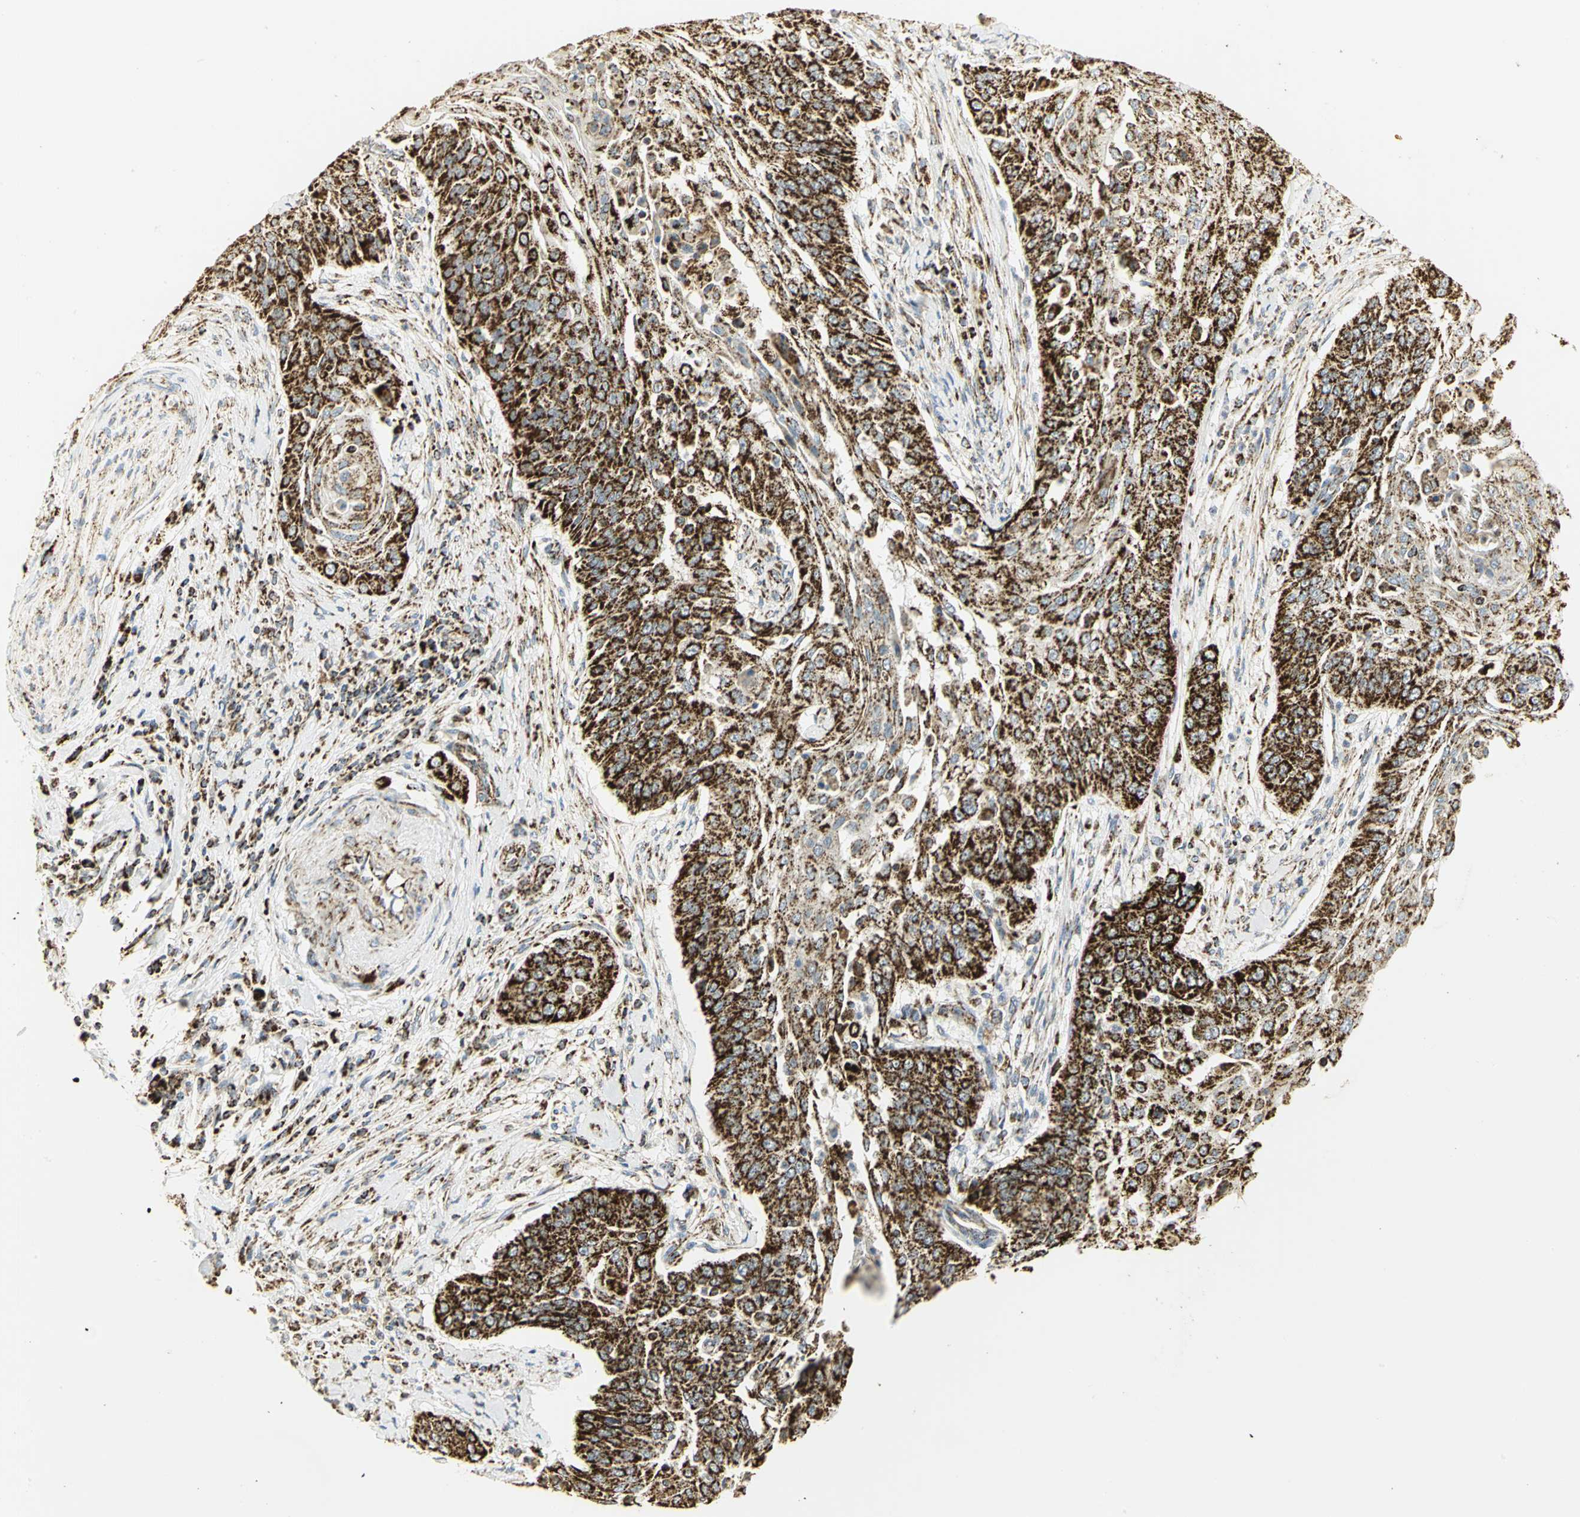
{"staining": {"intensity": "strong", "quantity": ">75%", "location": "cytoplasmic/membranous"}, "tissue": "cervical cancer", "cell_type": "Tumor cells", "image_type": "cancer", "snomed": [{"axis": "morphology", "description": "Squamous cell carcinoma, NOS"}, {"axis": "topography", "description": "Cervix"}], "caption": "A brown stain highlights strong cytoplasmic/membranous staining of a protein in human cervical cancer (squamous cell carcinoma) tumor cells.", "gene": "VDAC1", "patient": {"sex": "female", "age": 33}}